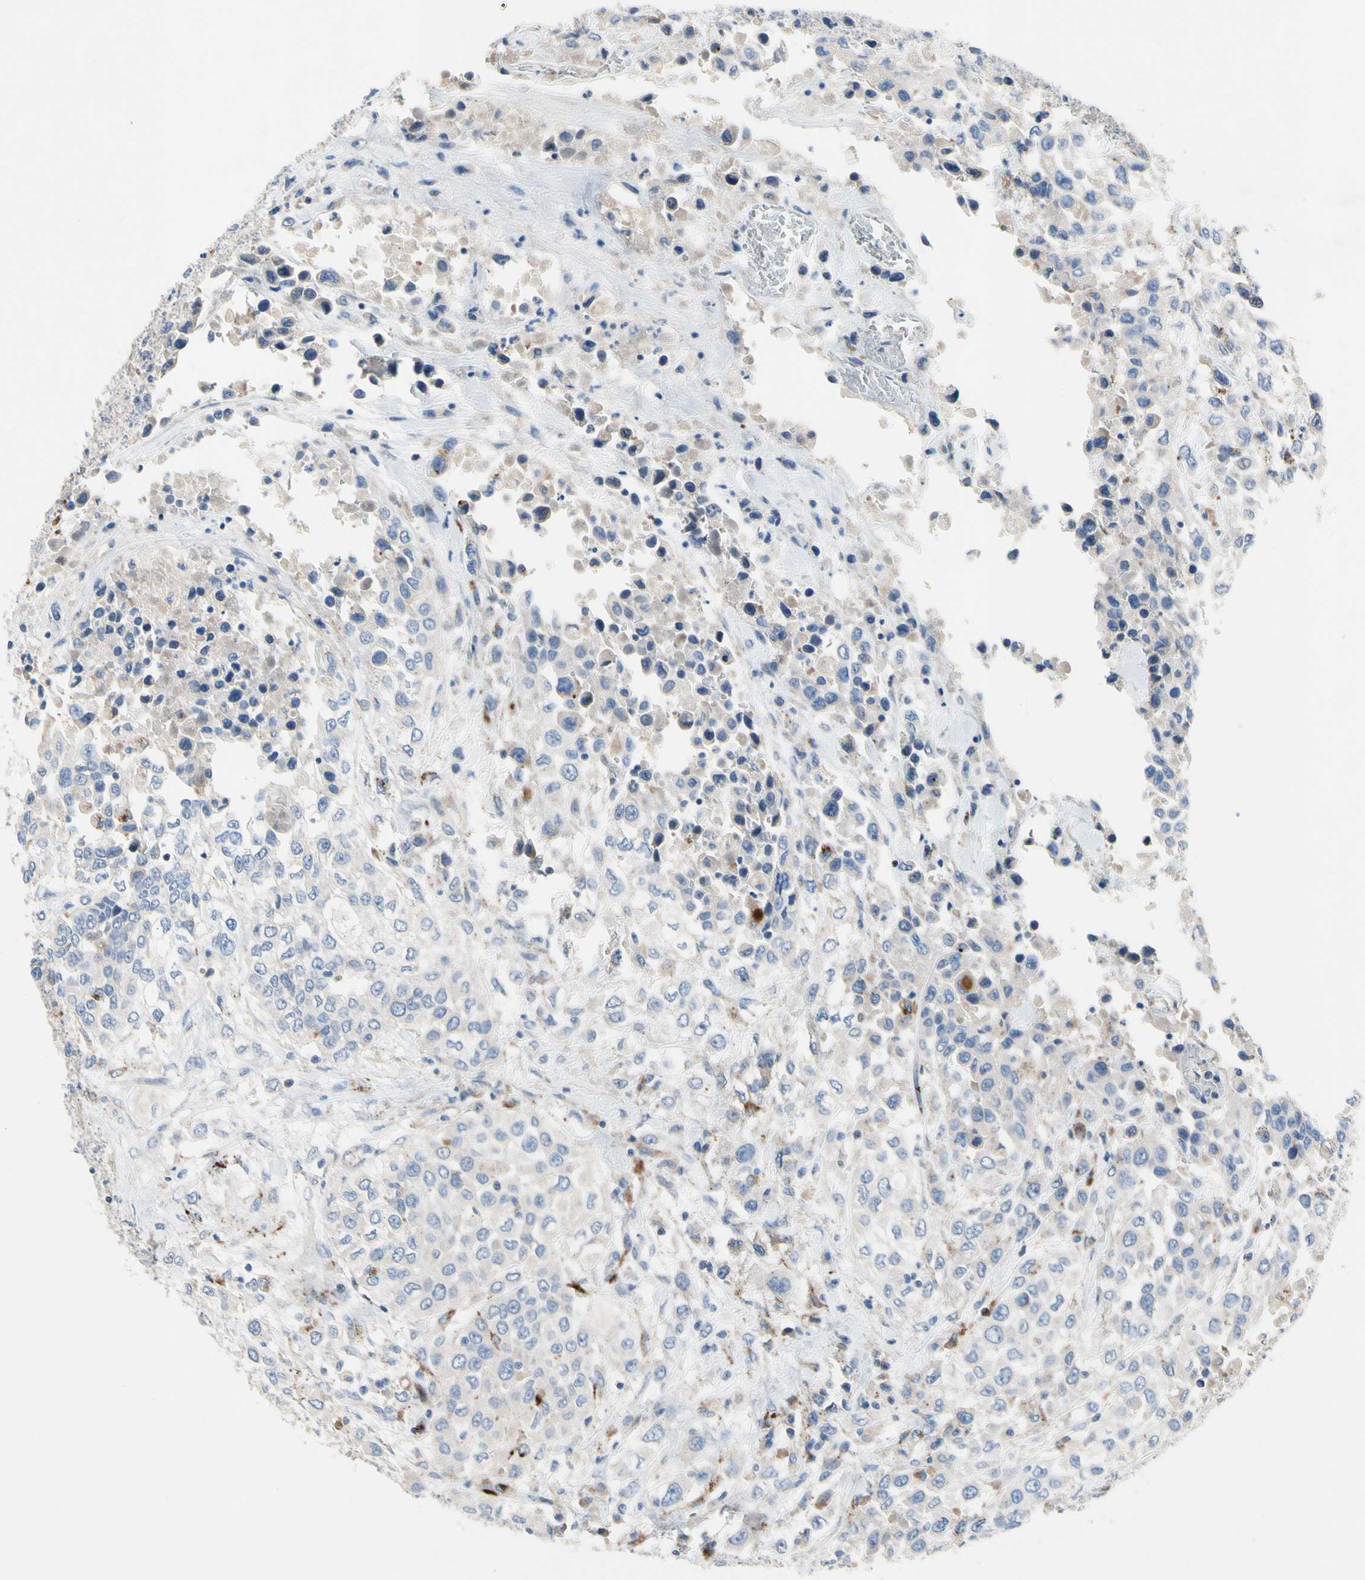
{"staining": {"intensity": "strong", "quantity": "<25%", "location": "cytoplasmic/membranous"}, "tissue": "urothelial cancer", "cell_type": "Tumor cells", "image_type": "cancer", "snomed": [{"axis": "morphology", "description": "Urothelial carcinoma, High grade"}, {"axis": "topography", "description": "Urinary bladder"}], "caption": "Protein analysis of urothelial cancer tissue demonstrates strong cytoplasmic/membranous staining in approximately <25% of tumor cells. The staining is performed using DAB brown chromogen to label protein expression. The nuclei are counter-stained blue using hematoxylin.", "gene": "RETSAT", "patient": {"sex": "female", "age": 80}}